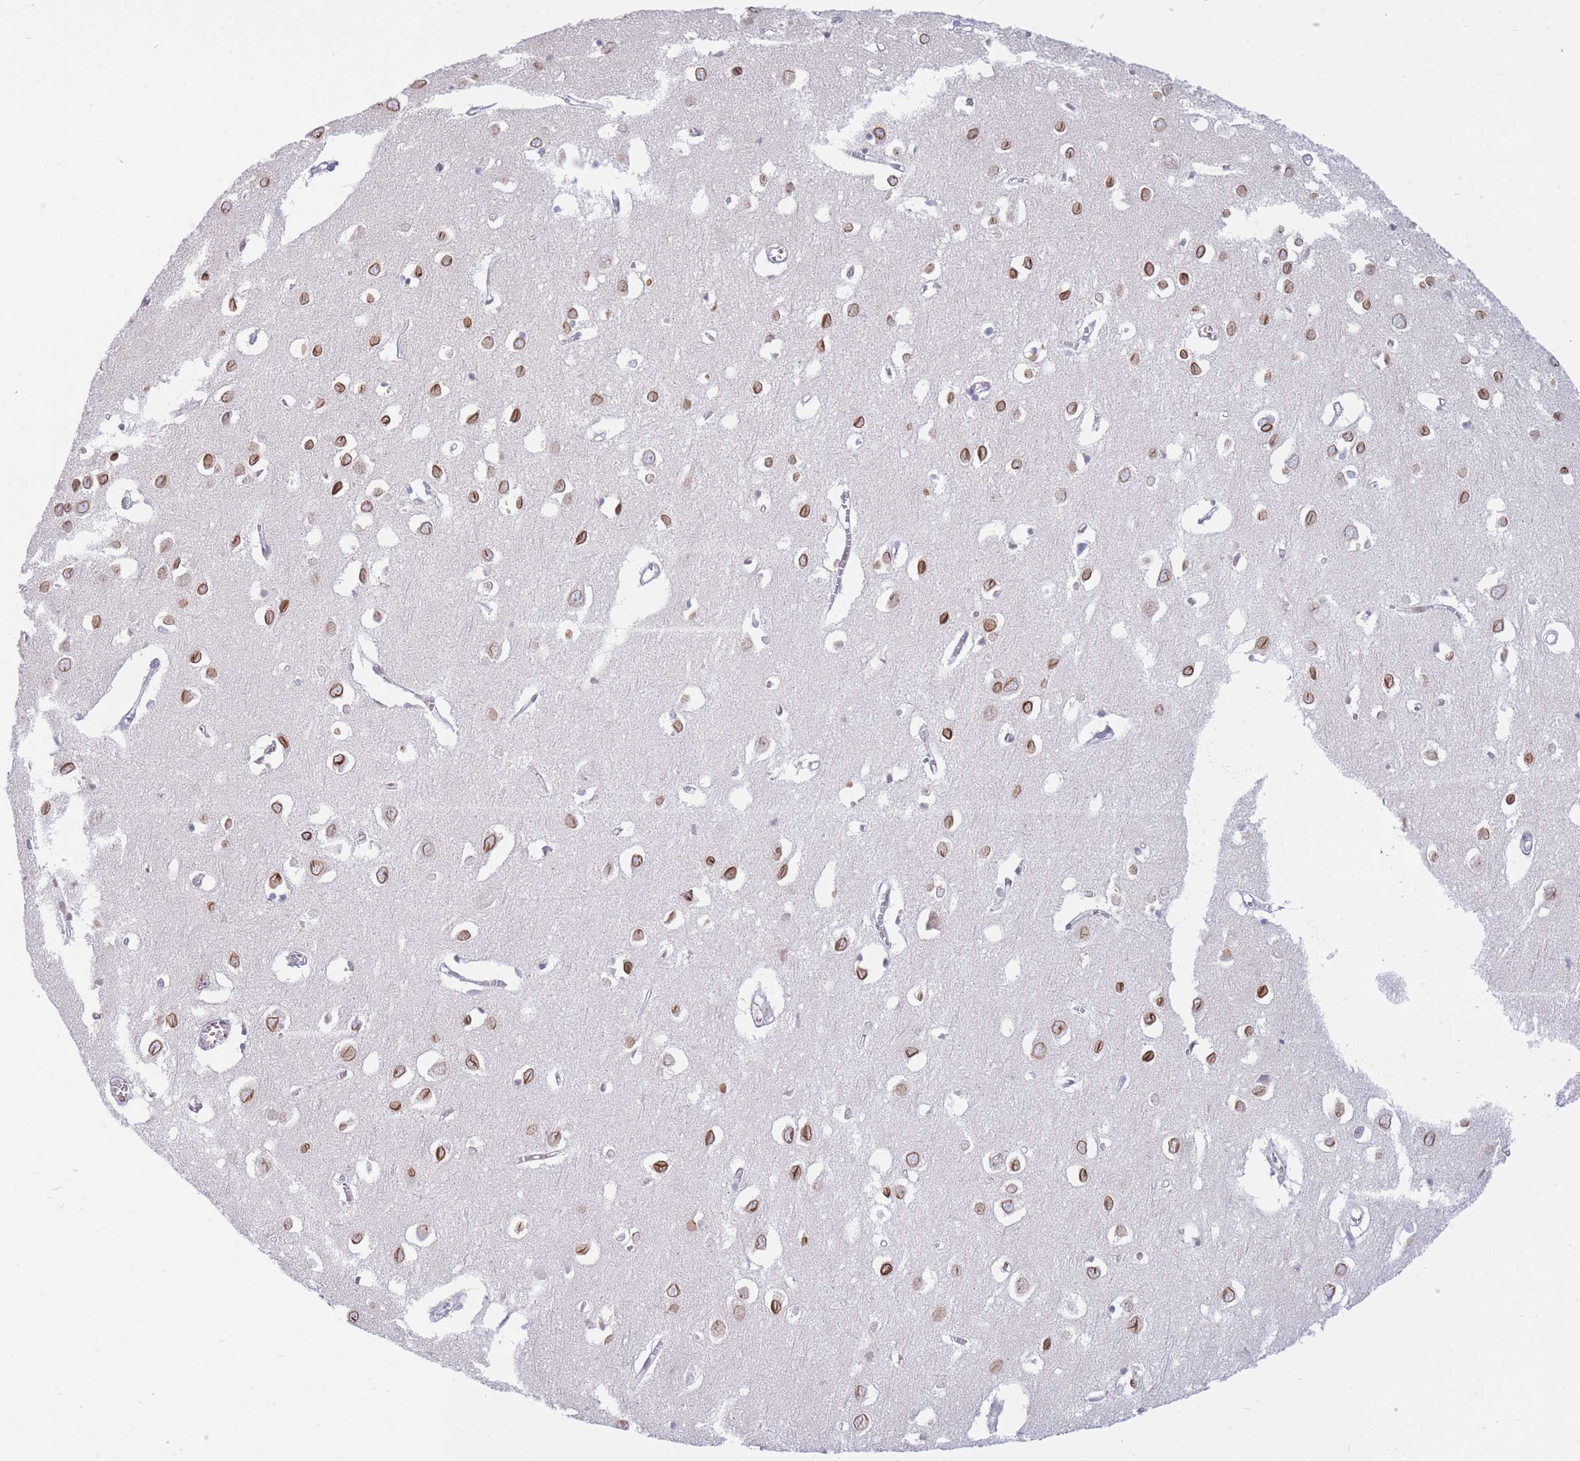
{"staining": {"intensity": "negative", "quantity": "none", "location": "none"}, "tissue": "cerebral cortex", "cell_type": "Endothelial cells", "image_type": "normal", "snomed": [{"axis": "morphology", "description": "Normal tissue, NOS"}, {"axis": "topography", "description": "Cerebral cortex"}], "caption": "Protein analysis of benign cerebral cortex displays no significant positivity in endothelial cells.", "gene": "NANP", "patient": {"sex": "female", "age": 64}}